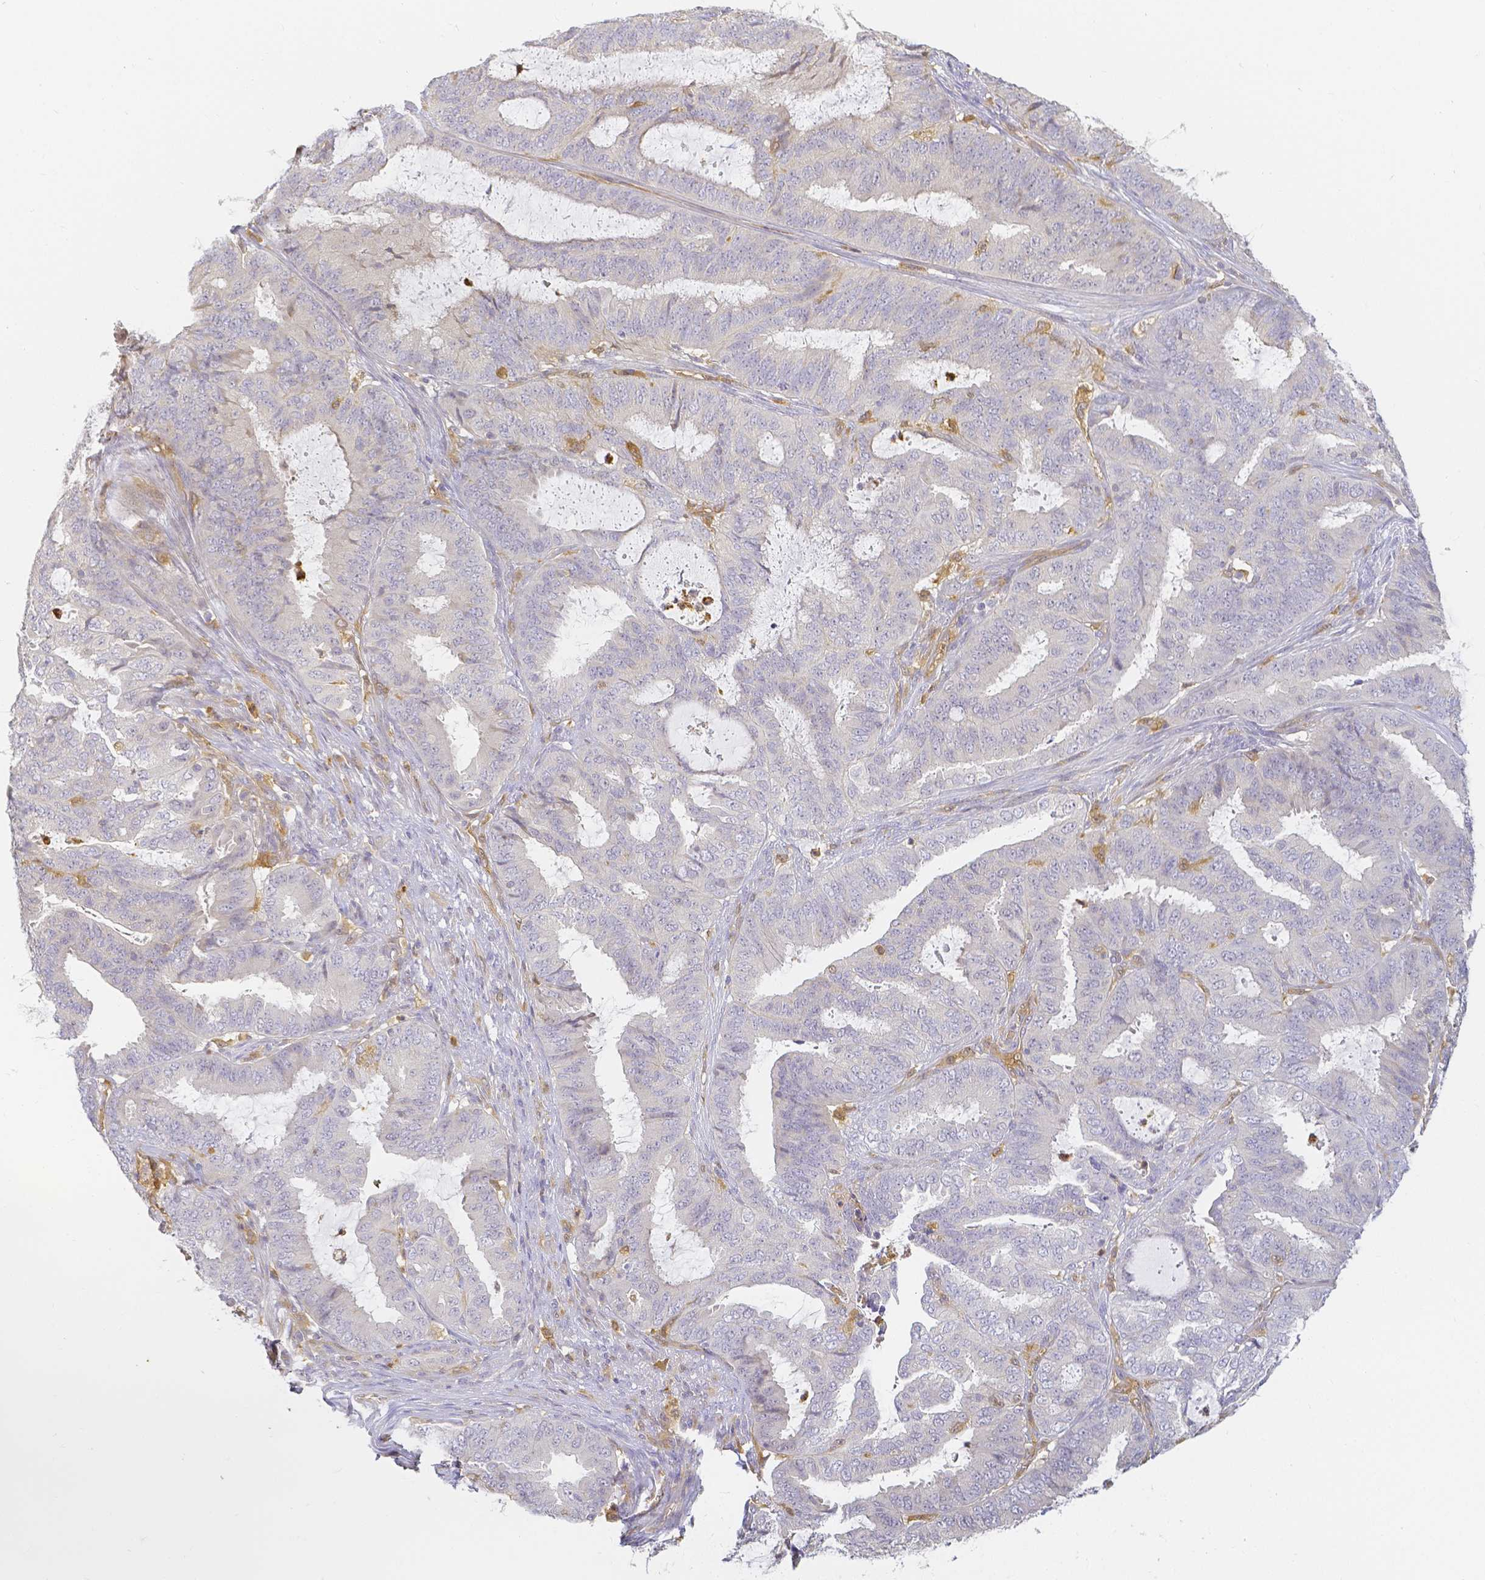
{"staining": {"intensity": "negative", "quantity": "none", "location": "none"}, "tissue": "endometrial cancer", "cell_type": "Tumor cells", "image_type": "cancer", "snomed": [{"axis": "morphology", "description": "Adenocarcinoma, NOS"}, {"axis": "topography", "description": "Endometrium"}], "caption": "Tumor cells show no significant protein staining in adenocarcinoma (endometrial). The staining was performed using DAB to visualize the protein expression in brown, while the nuclei were stained in blue with hematoxylin (Magnification: 20x).", "gene": "KCNH1", "patient": {"sex": "female", "age": 51}}